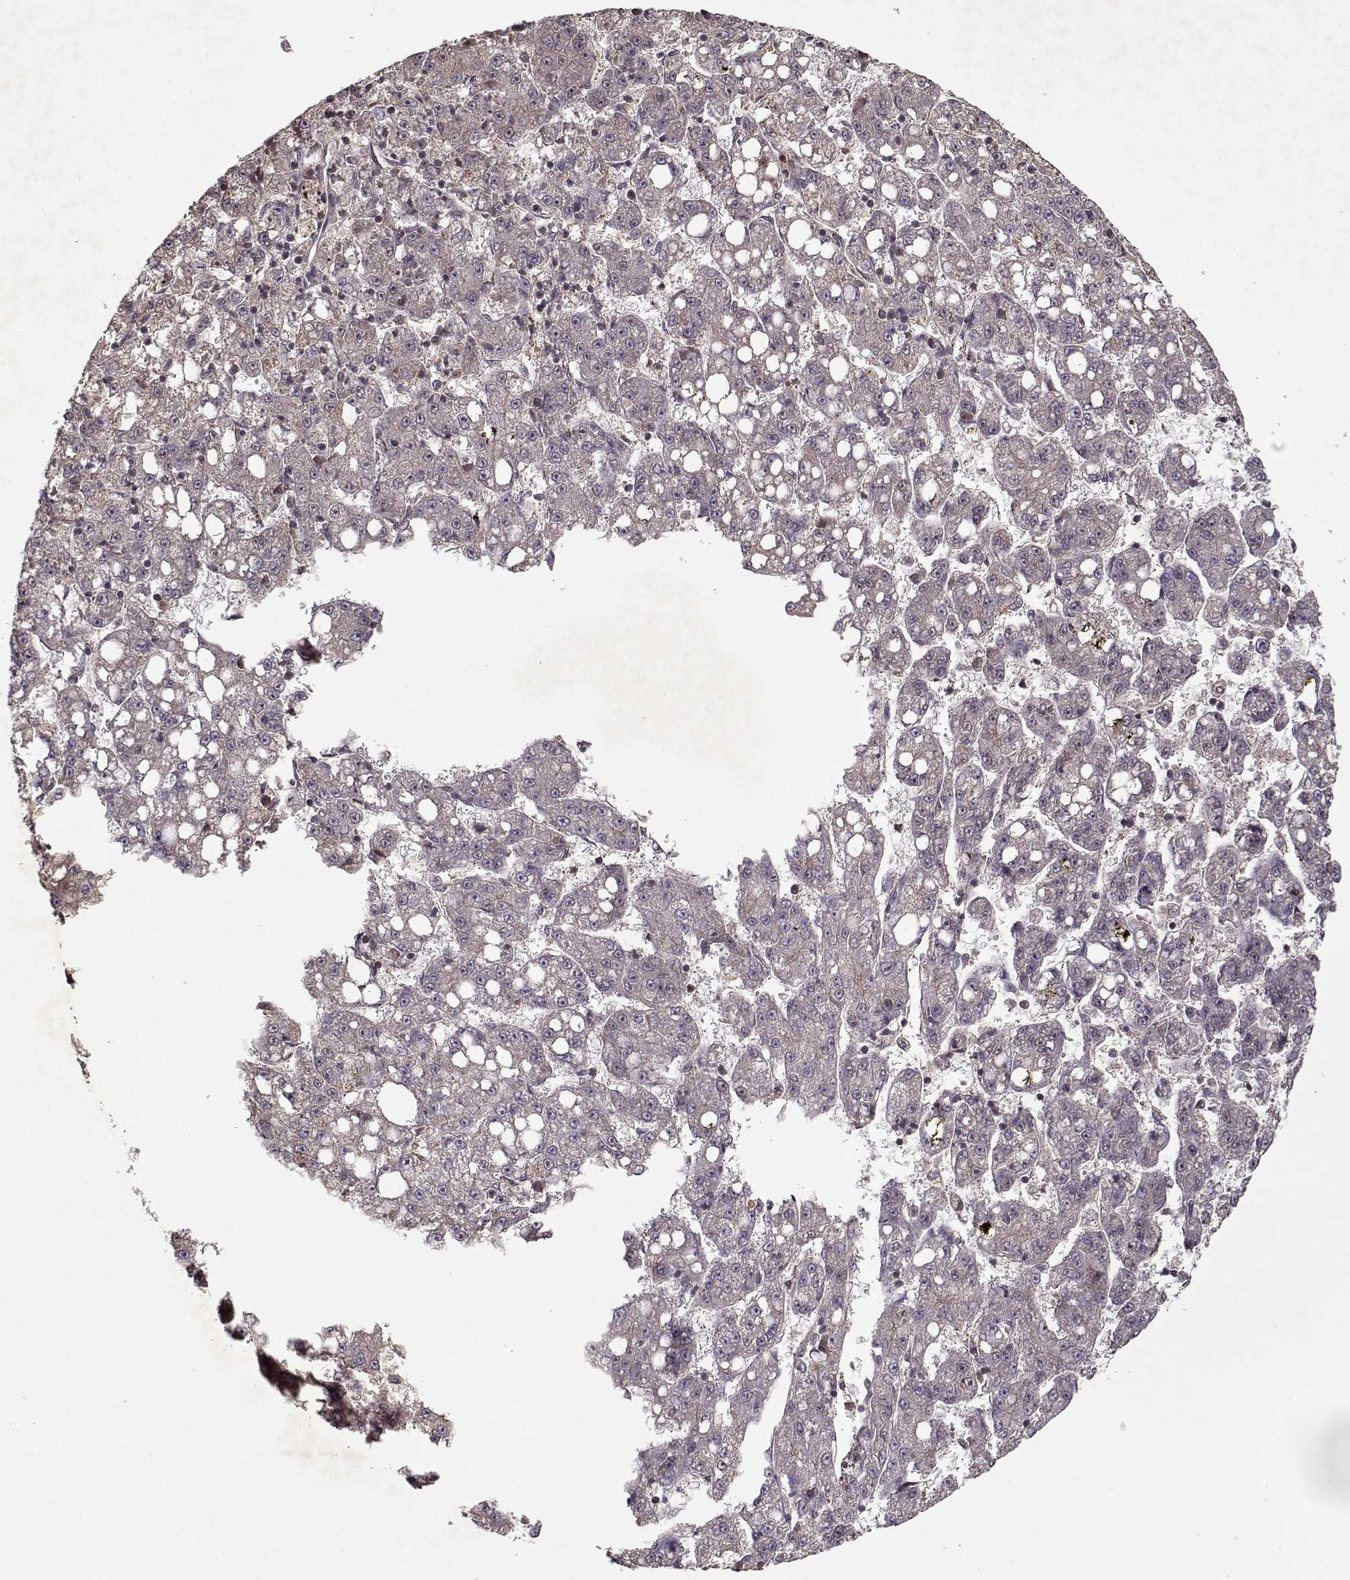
{"staining": {"intensity": "negative", "quantity": "none", "location": "none"}, "tissue": "liver cancer", "cell_type": "Tumor cells", "image_type": "cancer", "snomed": [{"axis": "morphology", "description": "Carcinoma, Hepatocellular, NOS"}, {"axis": "topography", "description": "Liver"}], "caption": "Immunohistochemical staining of human liver cancer (hepatocellular carcinoma) shows no significant staining in tumor cells.", "gene": "PPP1R12A", "patient": {"sex": "female", "age": 65}}